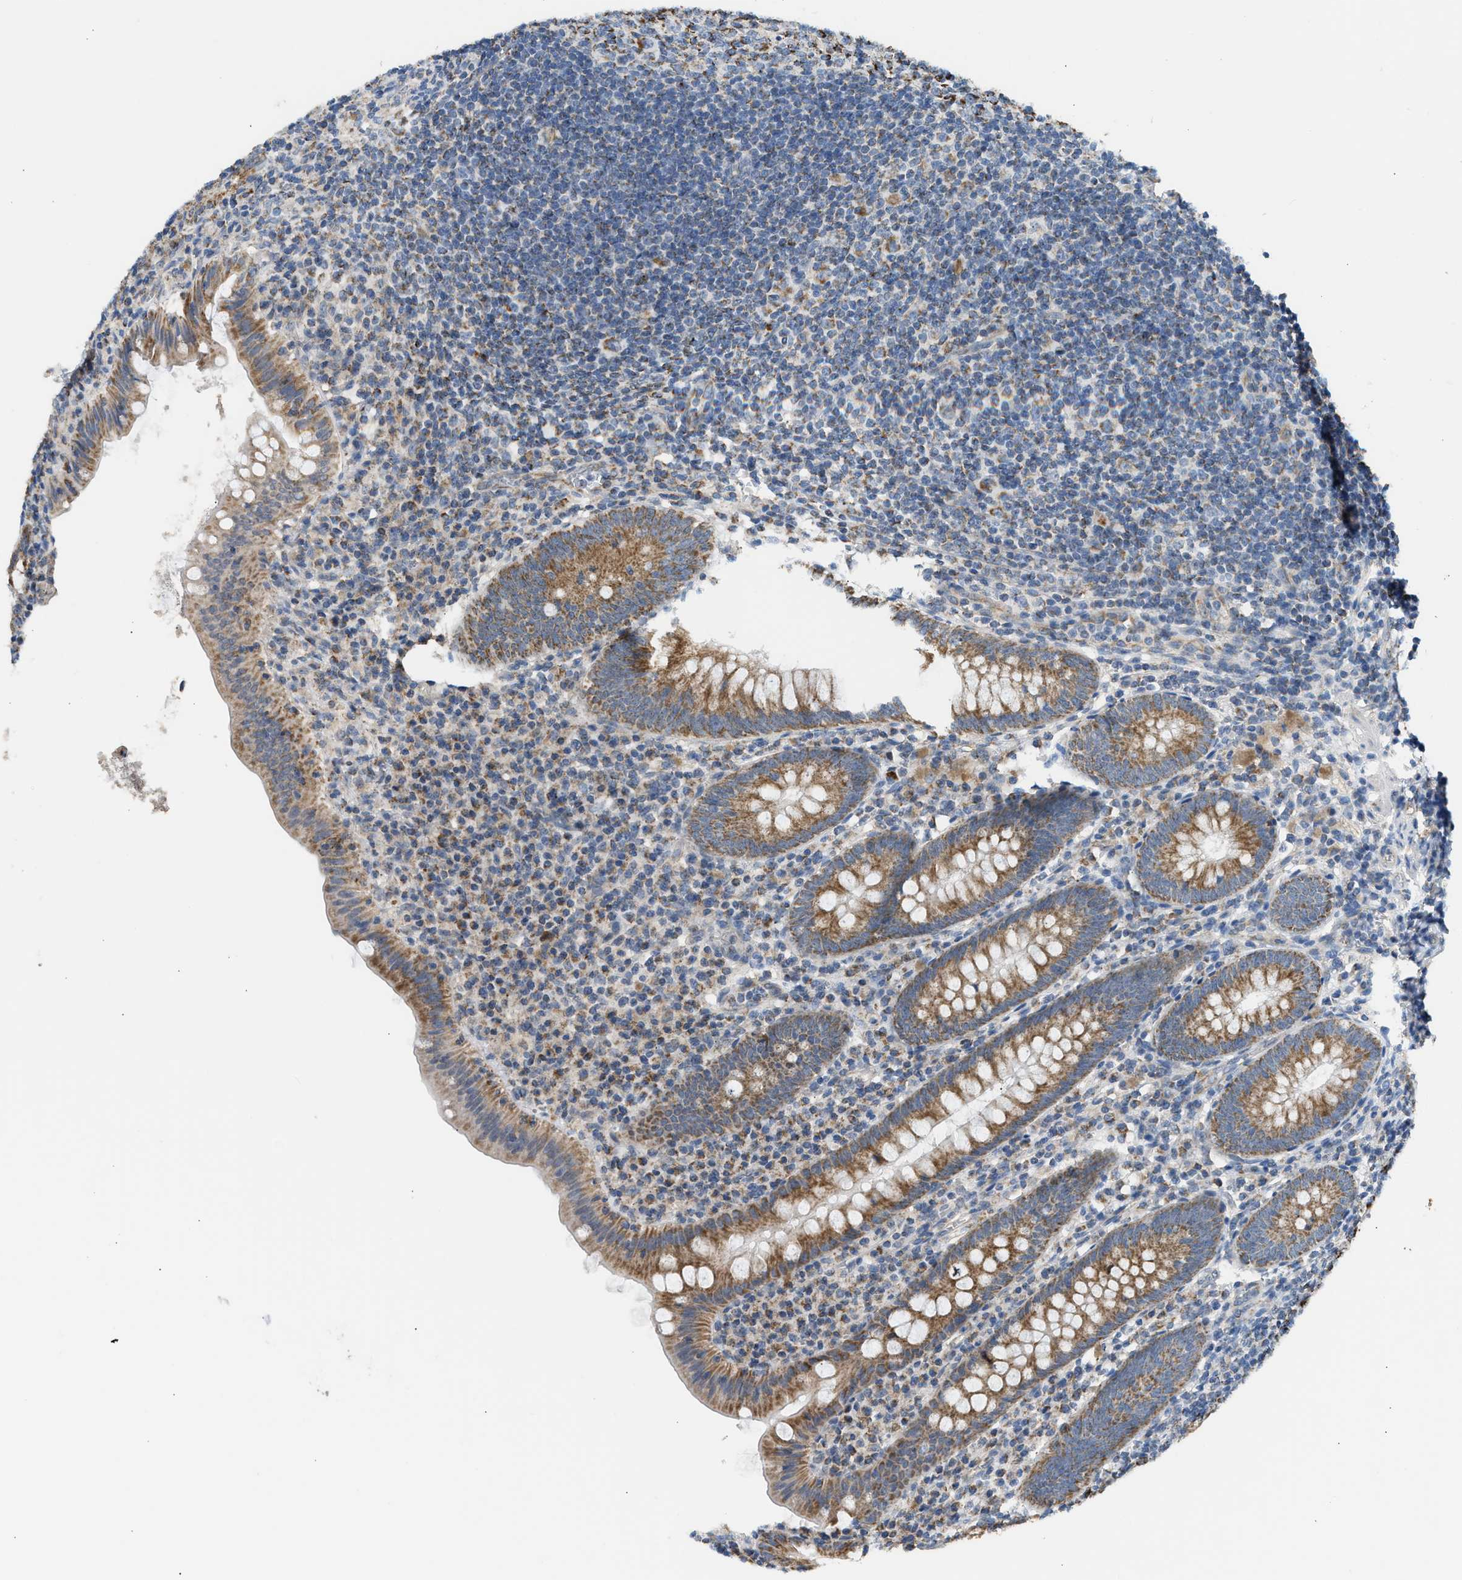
{"staining": {"intensity": "moderate", "quantity": ">75%", "location": "cytoplasmic/membranous"}, "tissue": "appendix", "cell_type": "Glandular cells", "image_type": "normal", "snomed": [{"axis": "morphology", "description": "Normal tissue, NOS"}, {"axis": "topography", "description": "Appendix"}], "caption": "Moderate cytoplasmic/membranous expression is identified in about >75% of glandular cells in benign appendix.", "gene": "GOT2", "patient": {"sex": "male", "age": 56}}